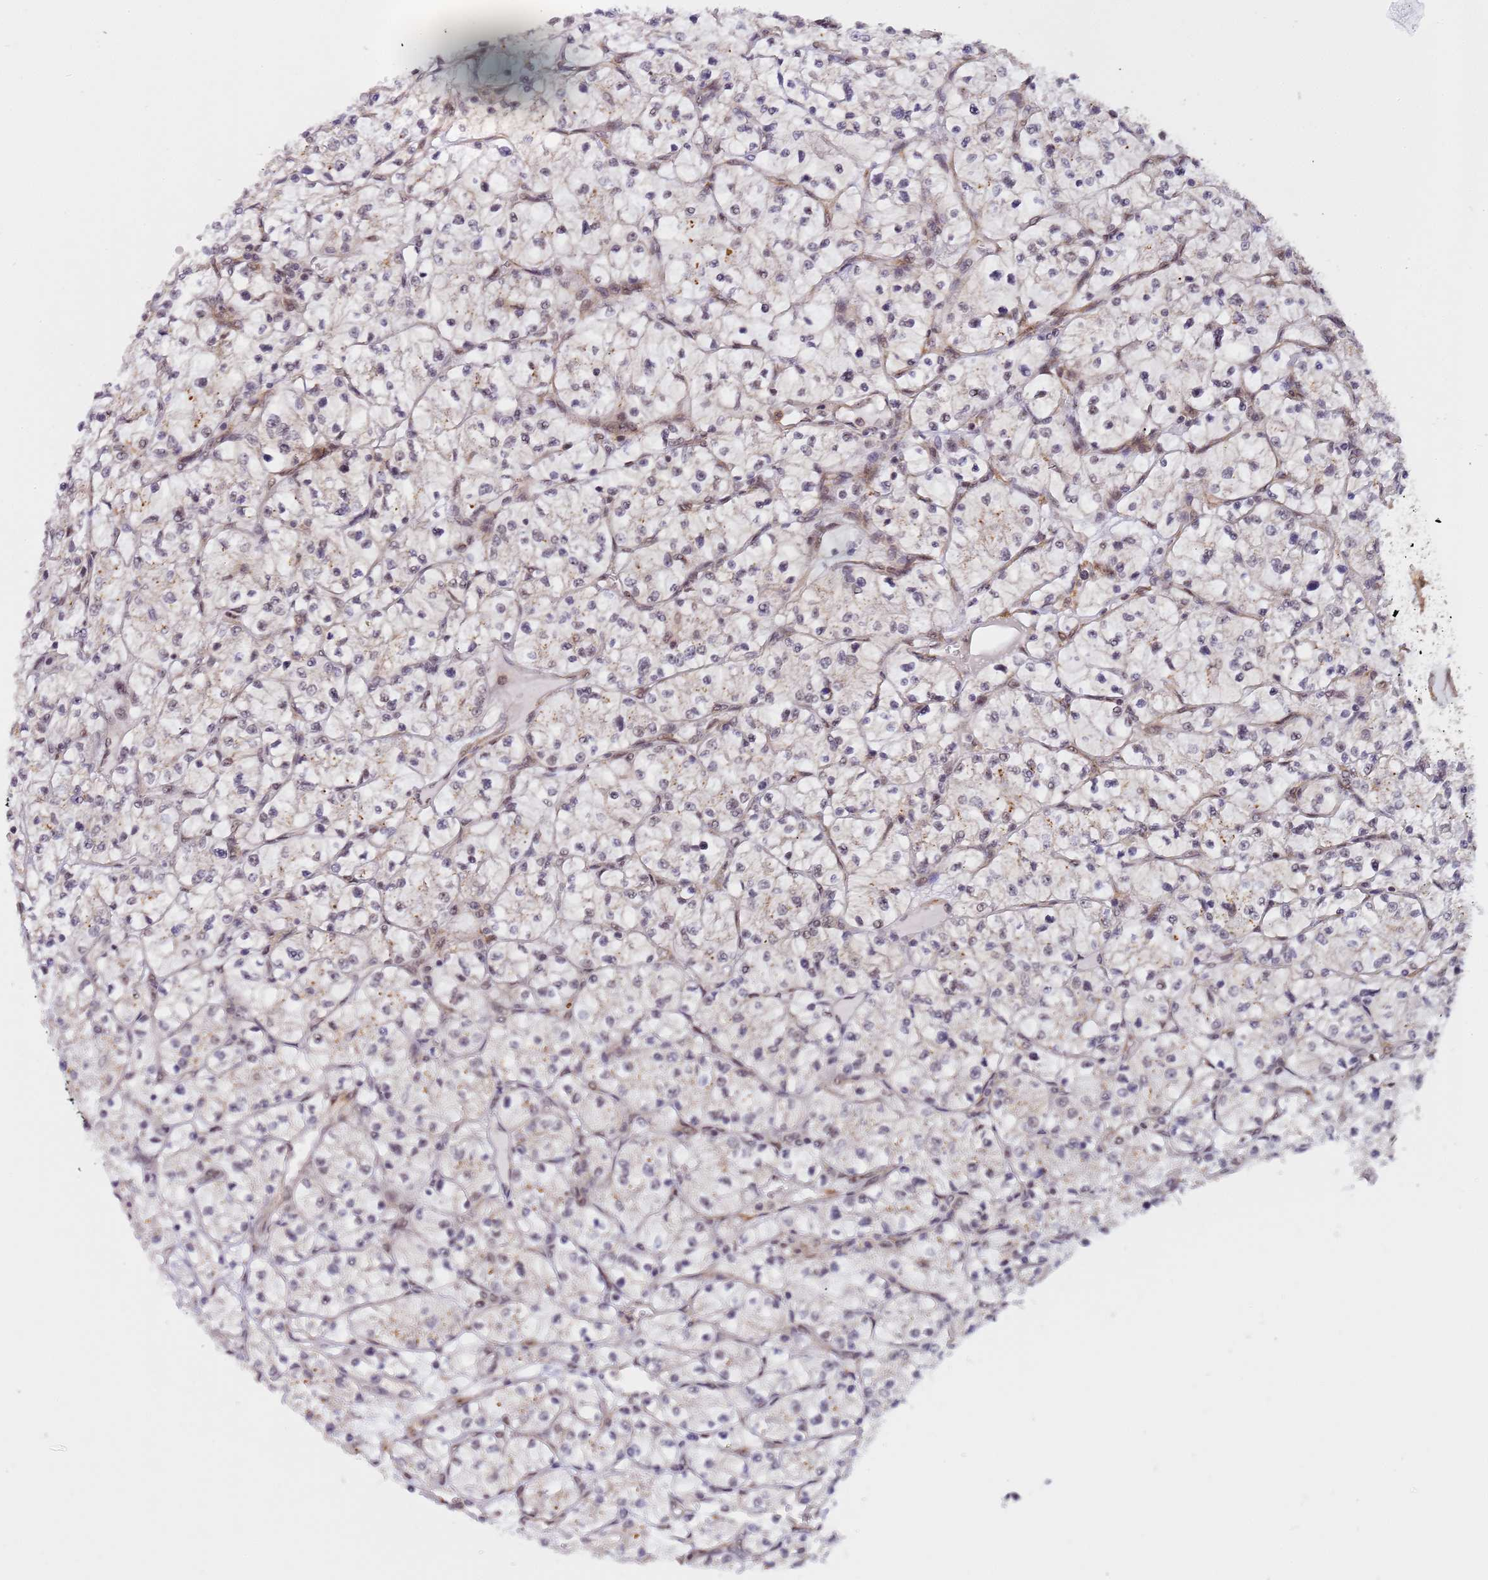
{"staining": {"intensity": "negative", "quantity": "none", "location": "none"}, "tissue": "renal cancer", "cell_type": "Tumor cells", "image_type": "cancer", "snomed": [{"axis": "morphology", "description": "Adenocarcinoma, NOS"}, {"axis": "topography", "description": "Kidney"}], "caption": "Immunohistochemistry (IHC) of human renal adenocarcinoma shows no expression in tumor cells.", "gene": "EMC2", "patient": {"sex": "female", "age": 64}}